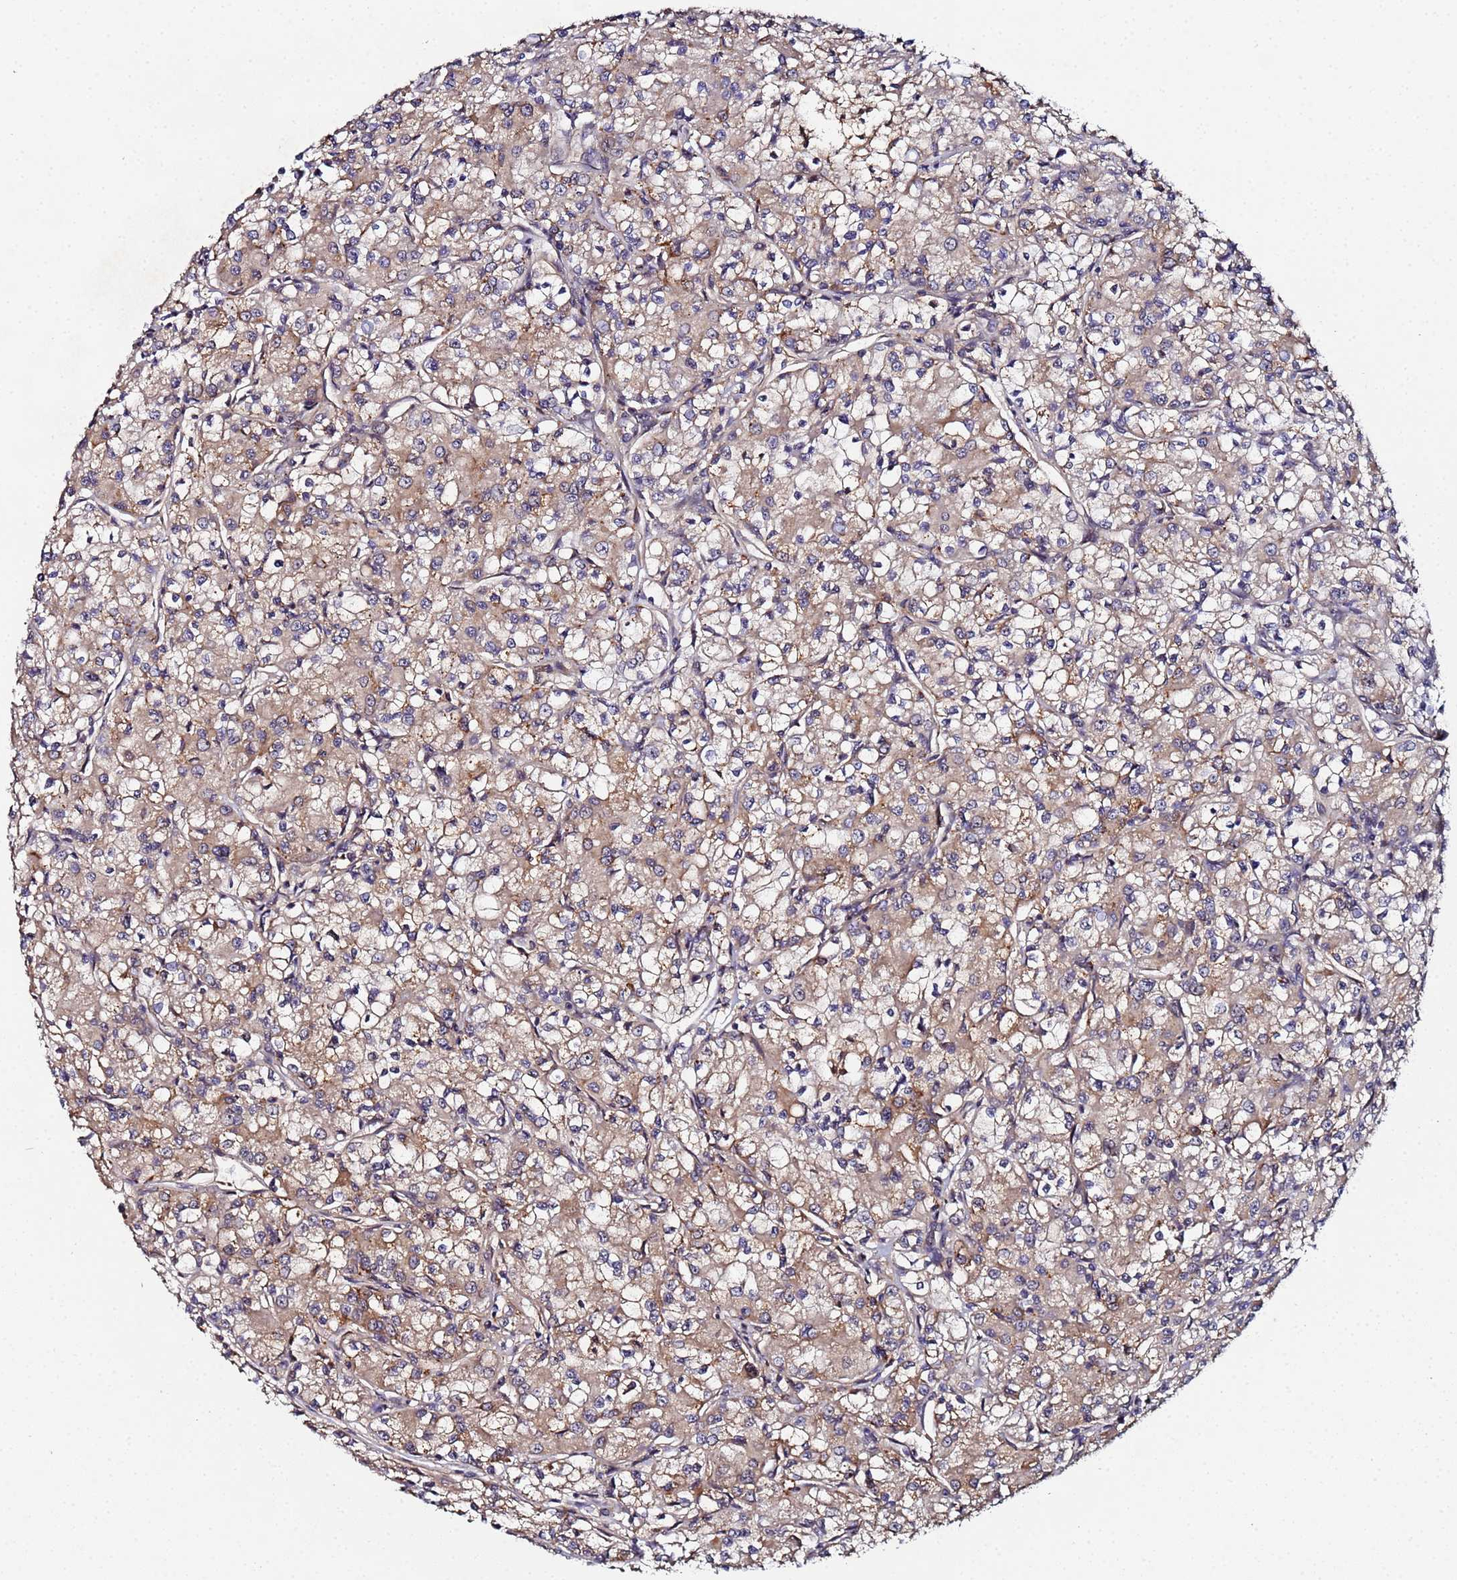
{"staining": {"intensity": "moderate", "quantity": ">75%", "location": "cytoplasmic/membranous"}, "tissue": "renal cancer", "cell_type": "Tumor cells", "image_type": "cancer", "snomed": [{"axis": "morphology", "description": "Adenocarcinoma, NOS"}, {"axis": "topography", "description": "Kidney"}], "caption": "An image showing moderate cytoplasmic/membranous expression in about >75% of tumor cells in renal cancer (adenocarcinoma), as visualized by brown immunohistochemical staining.", "gene": "OSER1", "patient": {"sex": "female", "age": 59}}